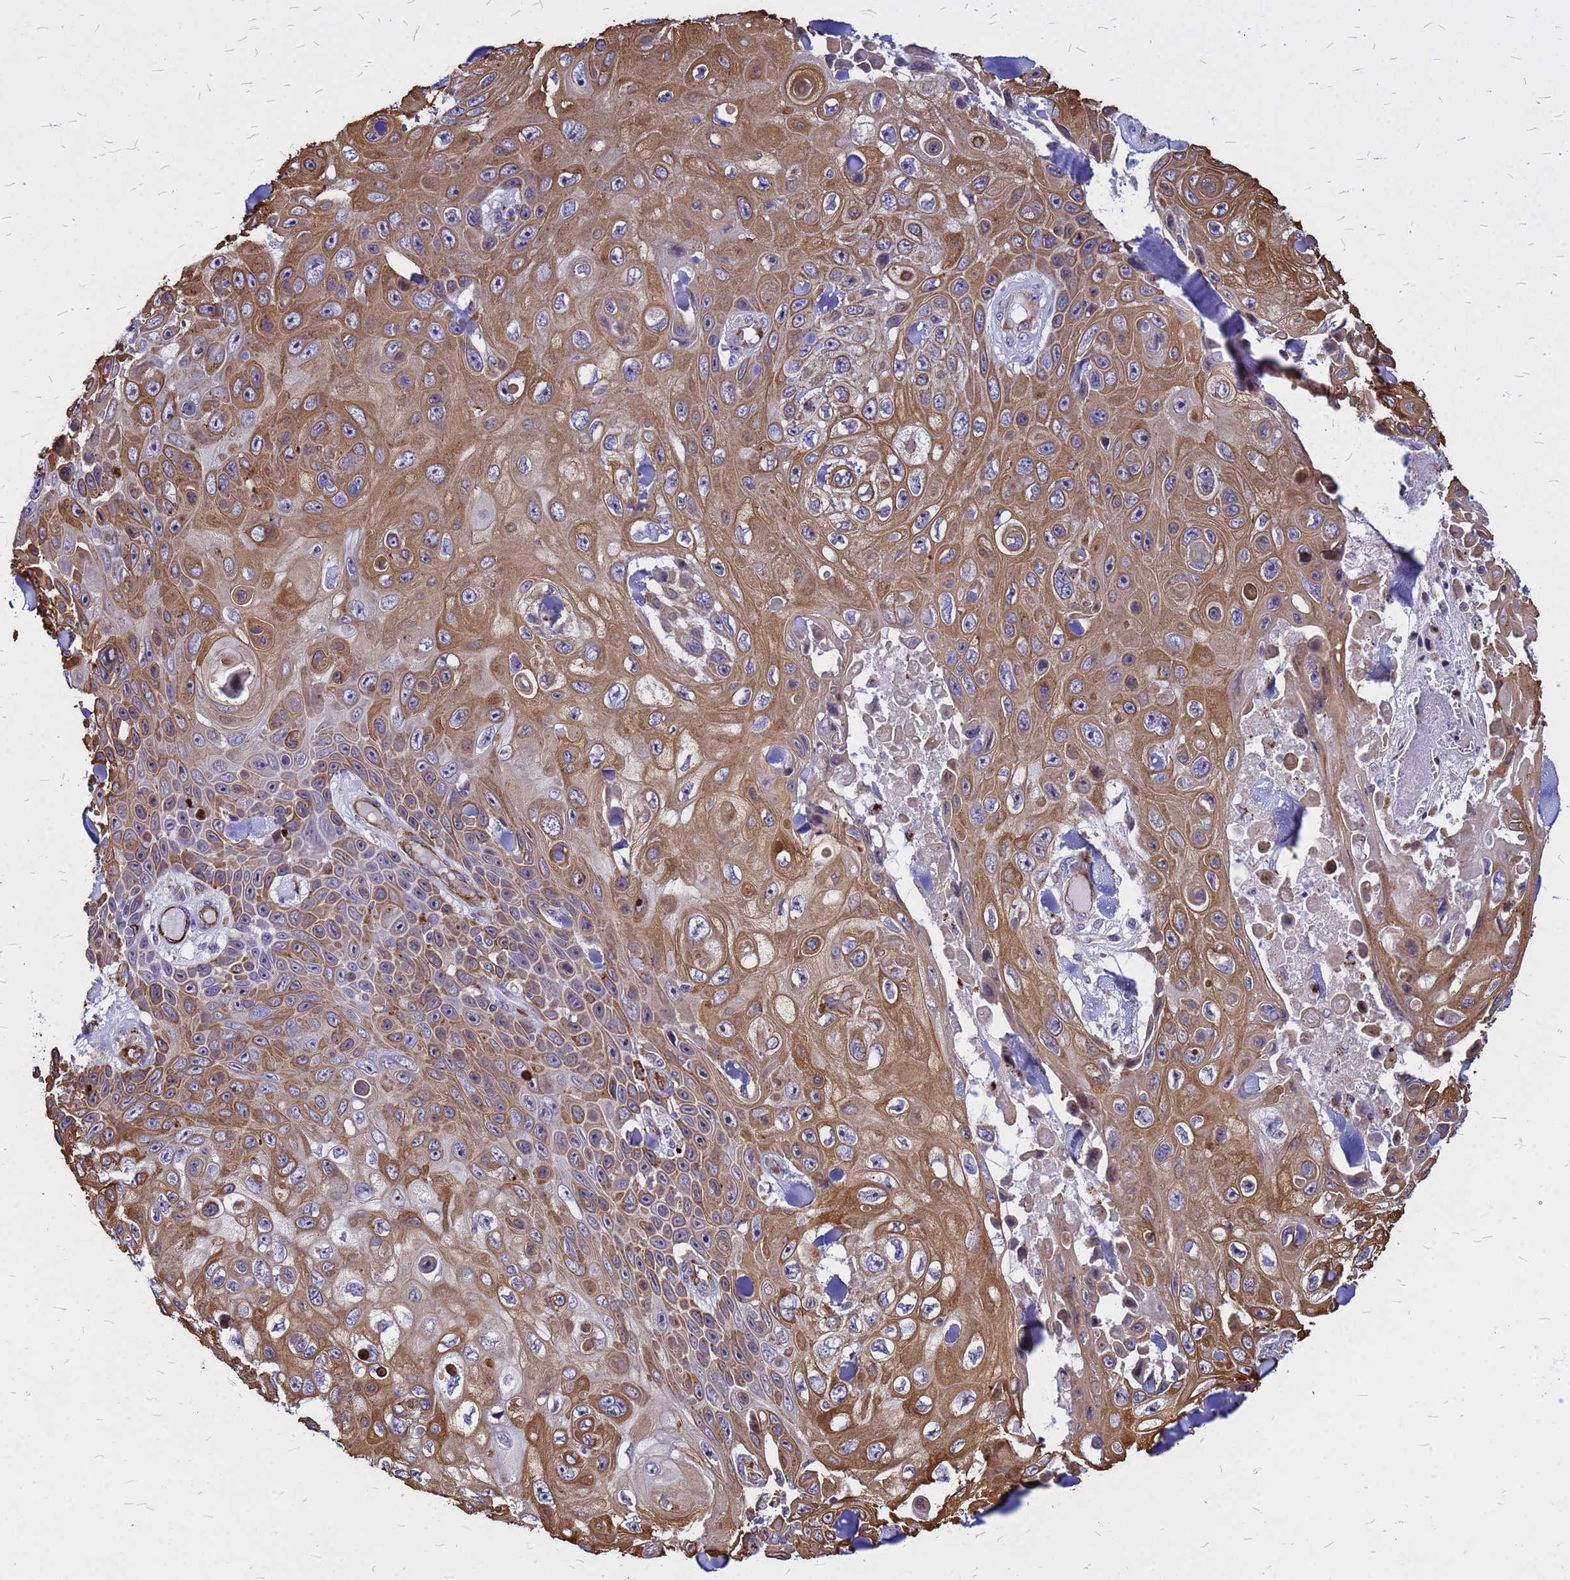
{"staining": {"intensity": "moderate", "quantity": ">75%", "location": "cytoplasmic/membranous"}, "tissue": "skin cancer", "cell_type": "Tumor cells", "image_type": "cancer", "snomed": [{"axis": "morphology", "description": "Squamous cell carcinoma, NOS"}, {"axis": "topography", "description": "Skin"}], "caption": "A high-resolution image shows immunohistochemistry (IHC) staining of skin cancer, which displays moderate cytoplasmic/membranous positivity in about >75% of tumor cells.", "gene": "NOSTRIN", "patient": {"sex": "male", "age": 82}}